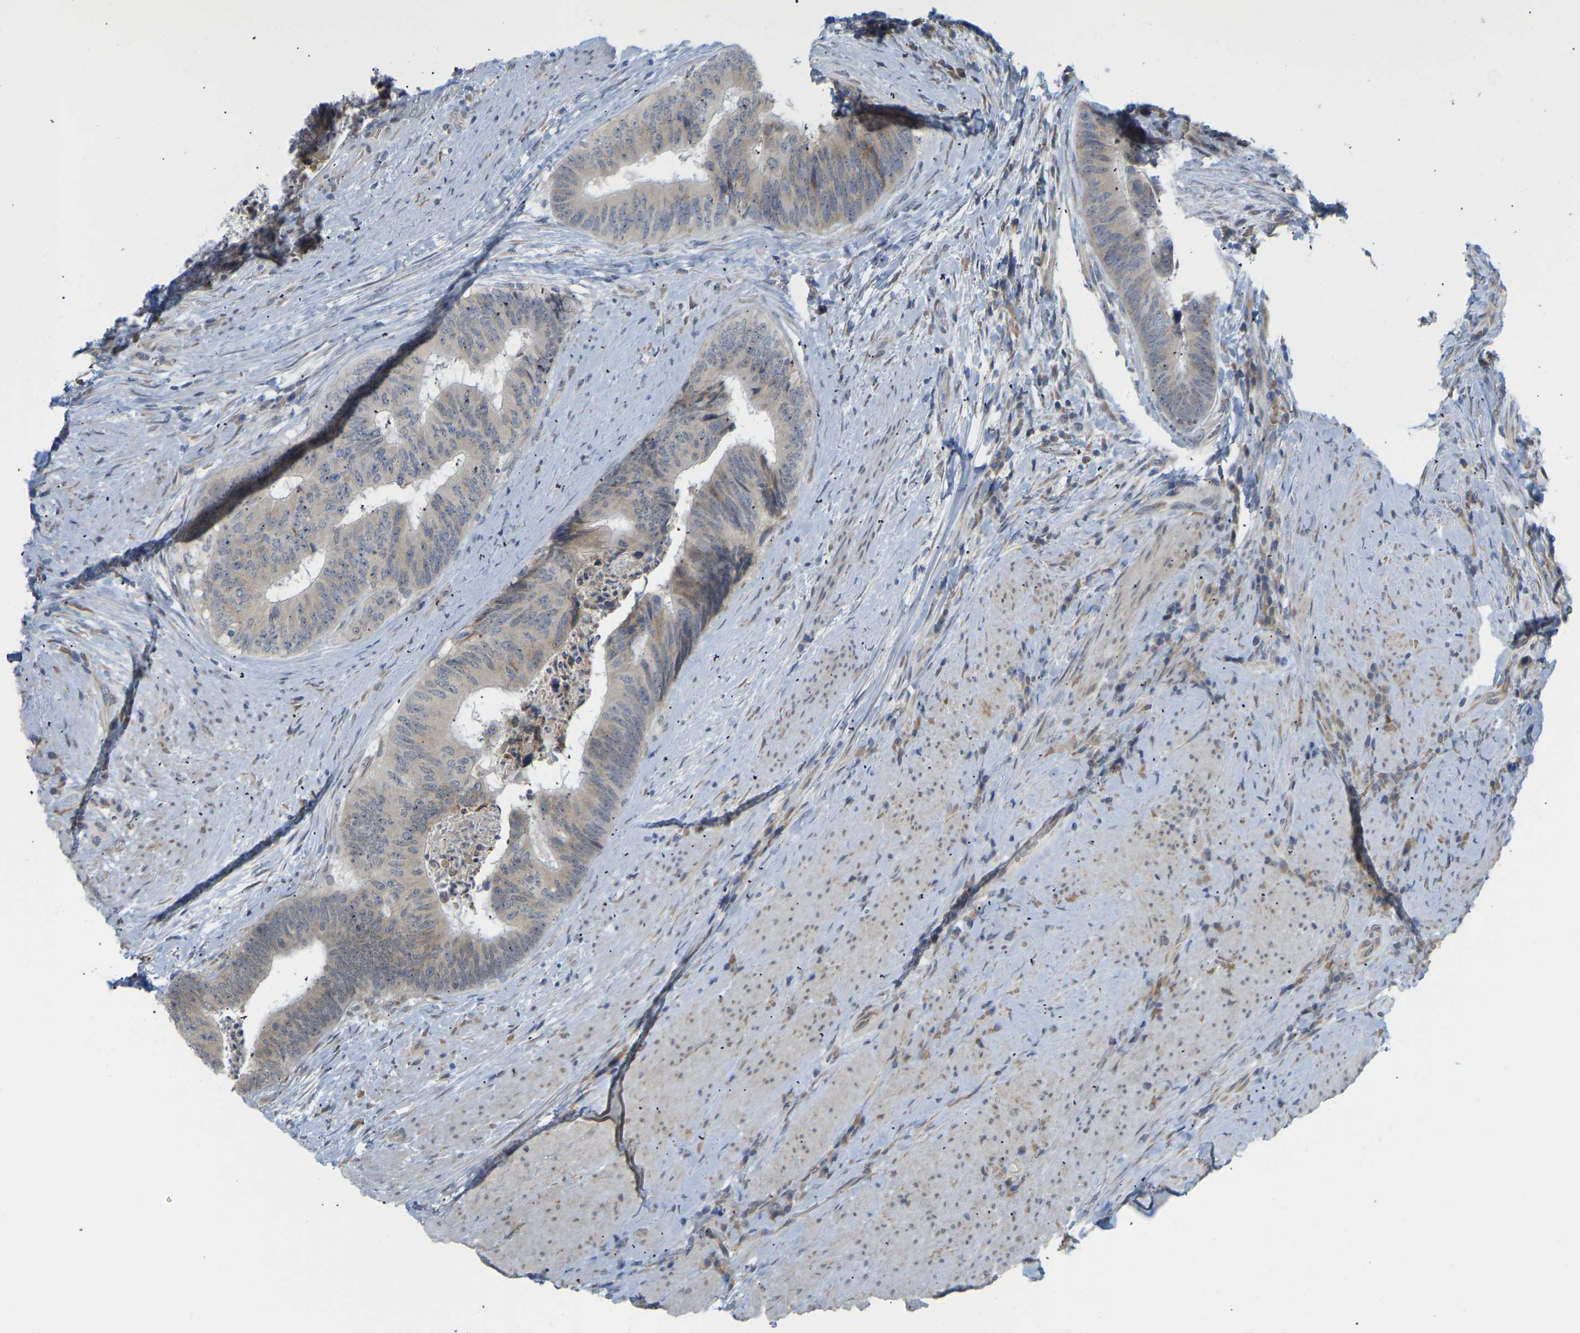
{"staining": {"intensity": "weak", "quantity": "25%-75%", "location": "cytoplasmic/membranous"}, "tissue": "colorectal cancer", "cell_type": "Tumor cells", "image_type": "cancer", "snomed": [{"axis": "morphology", "description": "Adenocarcinoma, NOS"}, {"axis": "topography", "description": "Rectum"}], "caption": "Immunohistochemical staining of human adenocarcinoma (colorectal) exhibits low levels of weak cytoplasmic/membranous protein positivity in about 25%-75% of tumor cells. Nuclei are stained in blue.", "gene": "BEND3", "patient": {"sex": "male", "age": 72}}